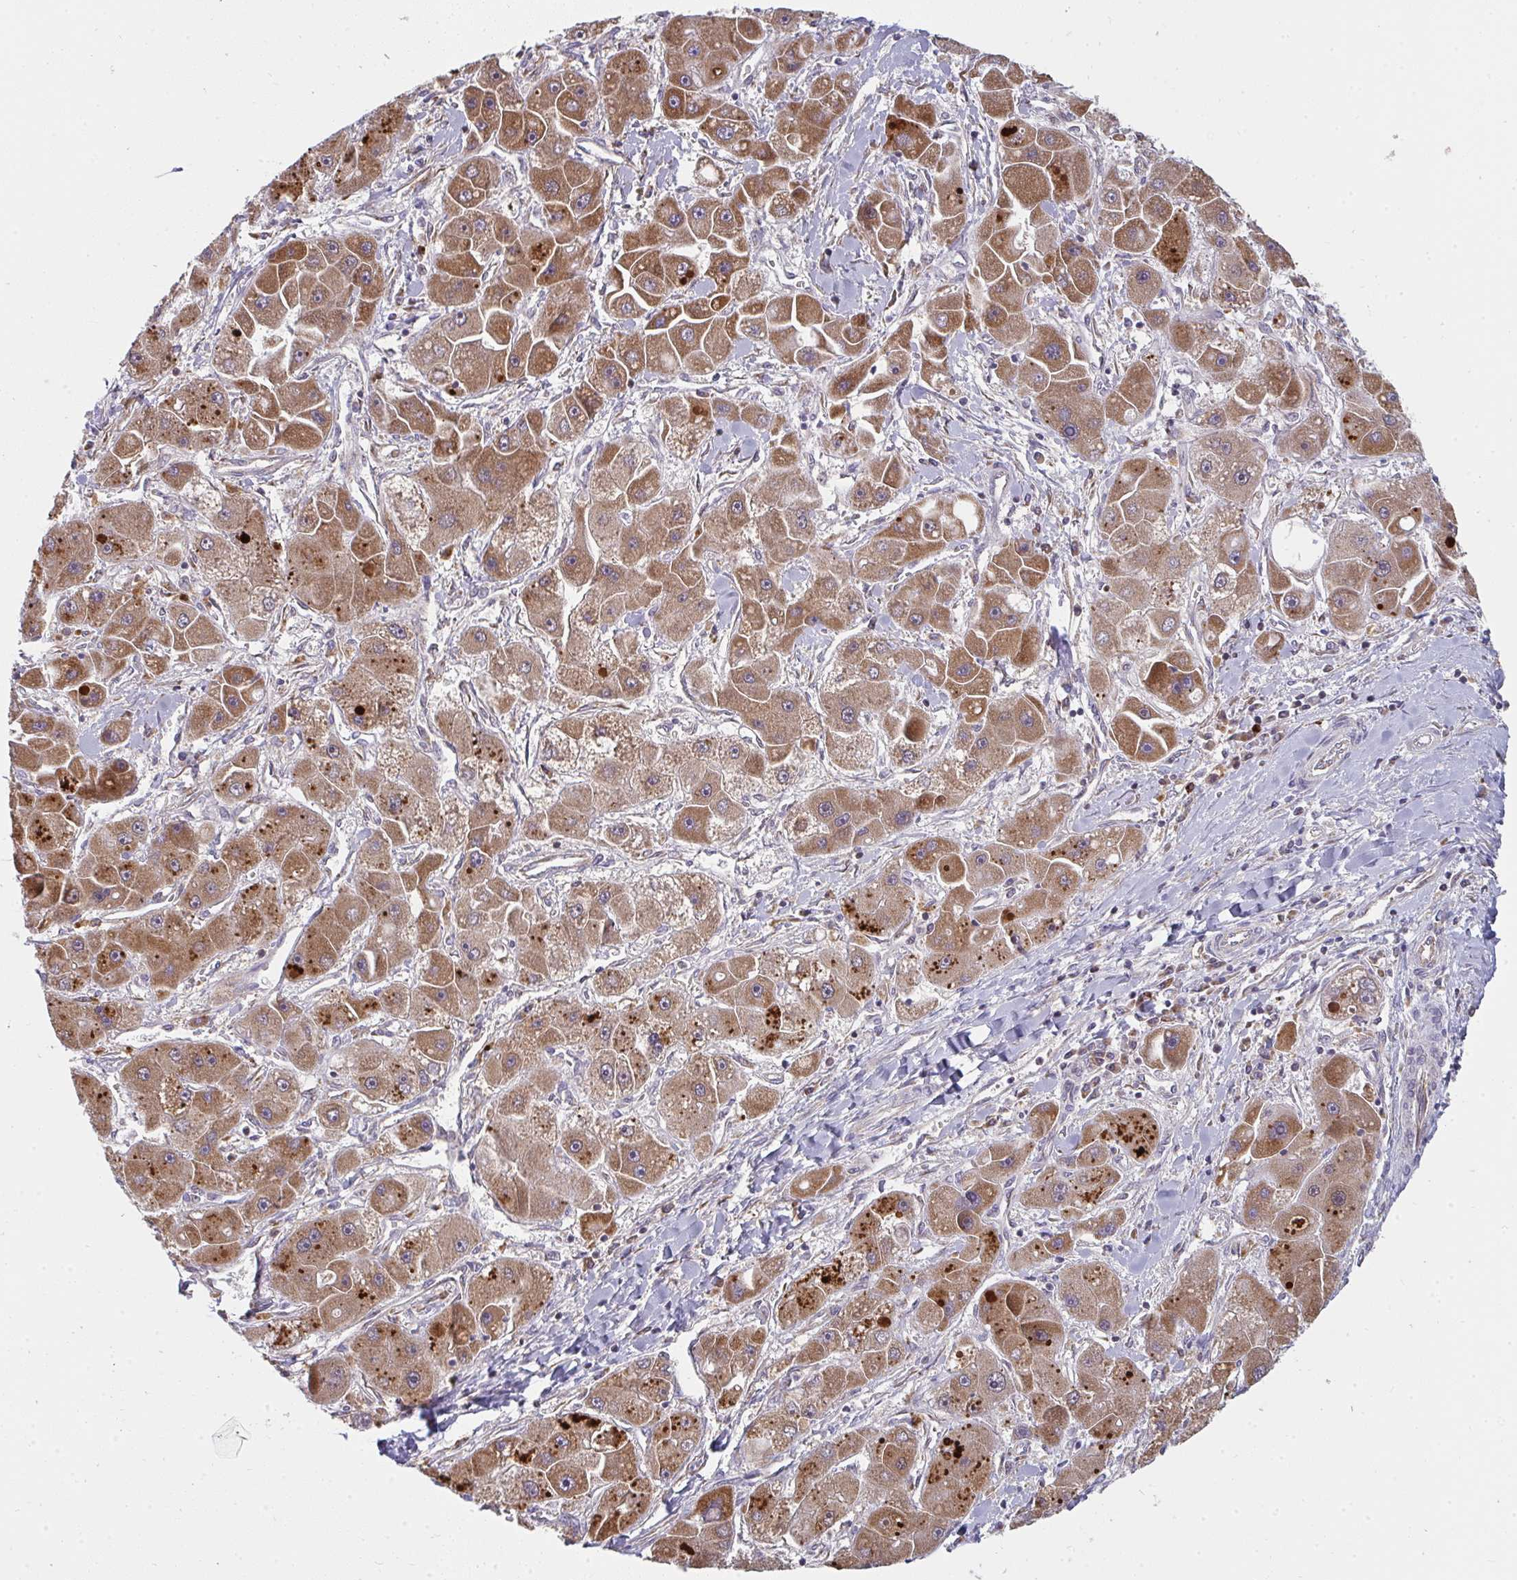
{"staining": {"intensity": "strong", "quantity": ">75%", "location": "cytoplasmic/membranous"}, "tissue": "liver cancer", "cell_type": "Tumor cells", "image_type": "cancer", "snomed": [{"axis": "morphology", "description": "Carcinoma, Hepatocellular, NOS"}, {"axis": "topography", "description": "Liver"}], "caption": "Protein staining of liver cancer tissue reveals strong cytoplasmic/membranous positivity in approximately >75% of tumor cells.", "gene": "FAHD1", "patient": {"sex": "male", "age": 24}}